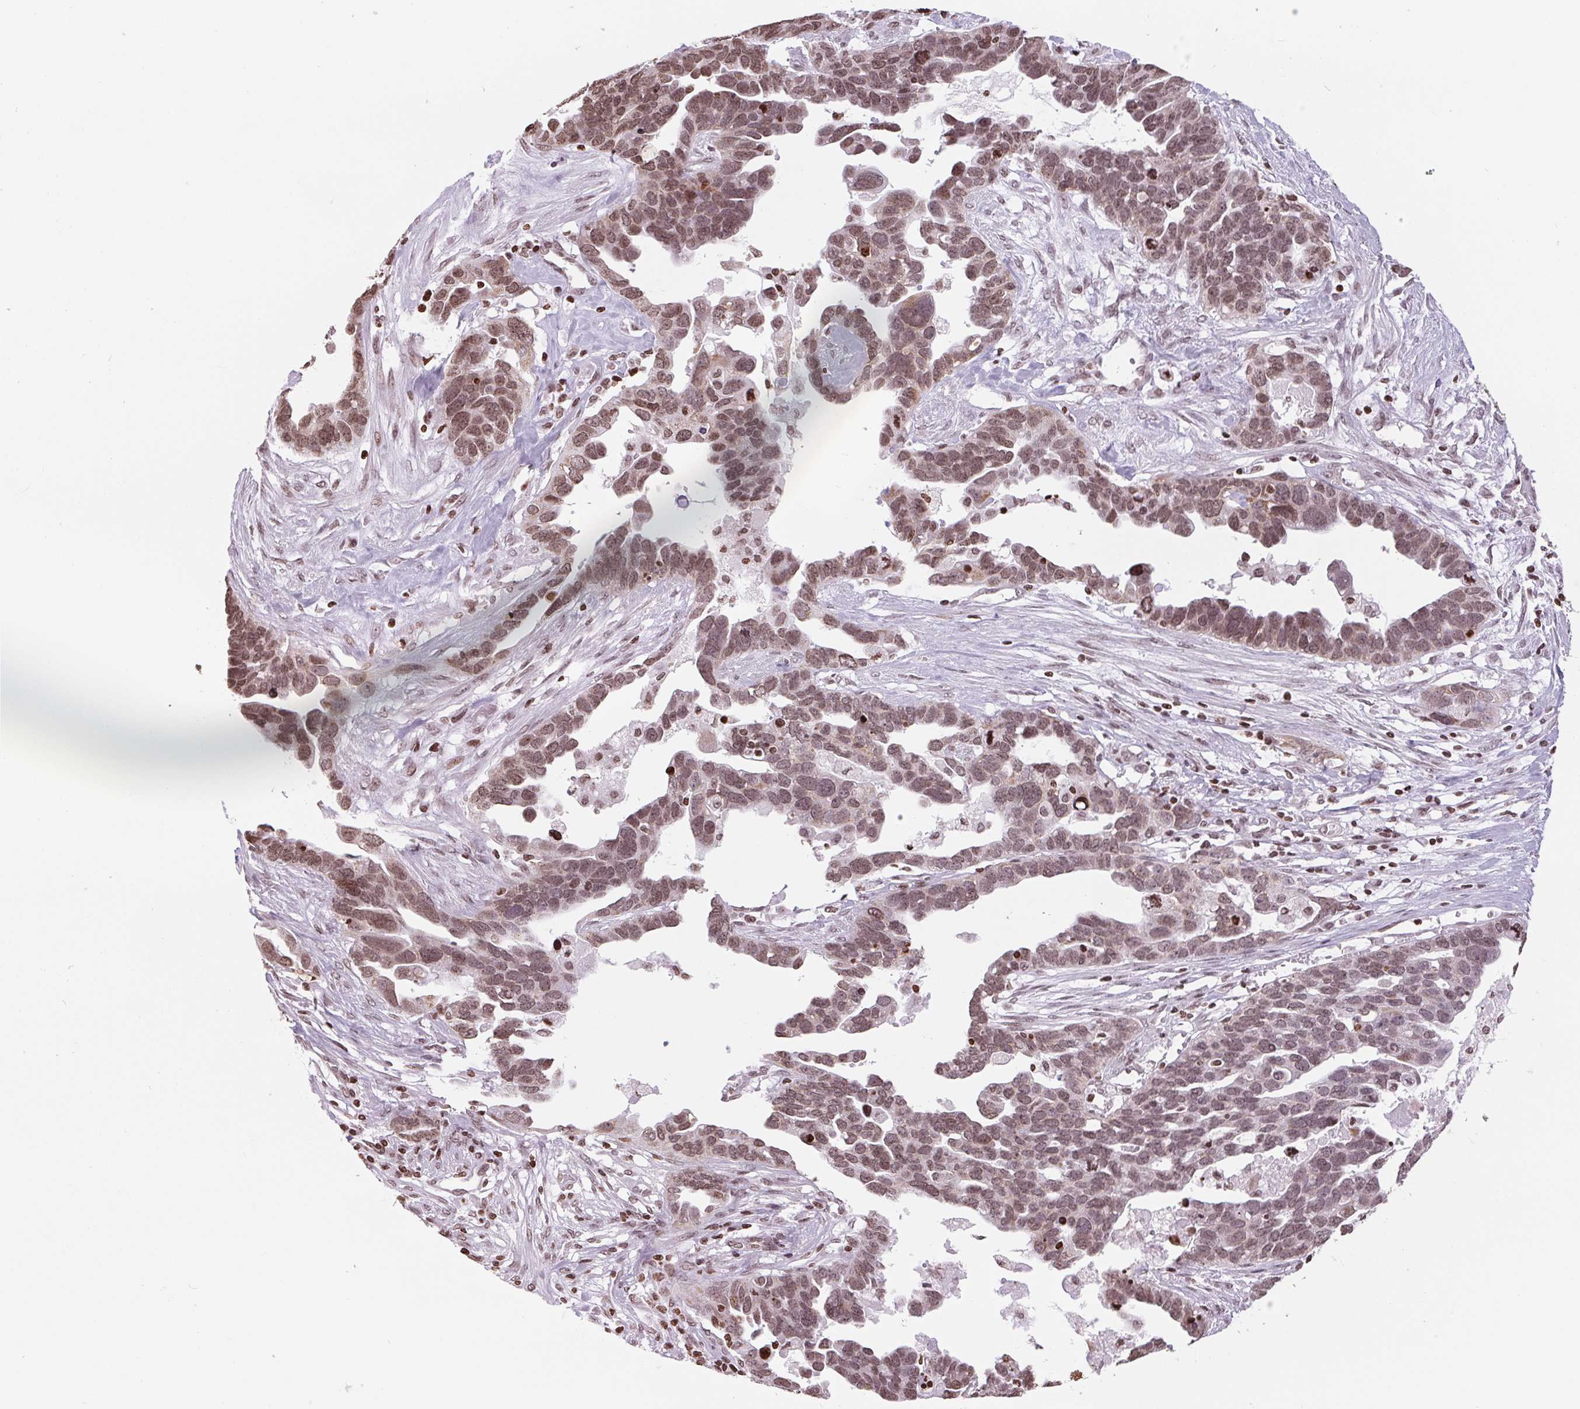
{"staining": {"intensity": "moderate", "quantity": ">75%", "location": "nuclear"}, "tissue": "ovarian cancer", "cell_type": "Tumor cells", "image_type": "cancer", "snomed": [{"axis": "morphology", "description": "Cystadenocarcinoma, serous, NOS"}, {"axis": "topography", "description": "Ovary"}], "caption": "Immunohistochemical staining of human serous cystadenocarcinoma (ovarian) displays medium levels of moderate nuclear protein positivity in about >75% of tumor cells.", "gene": "SMIM12", "patient": {"sex": "female", "age": 54}}